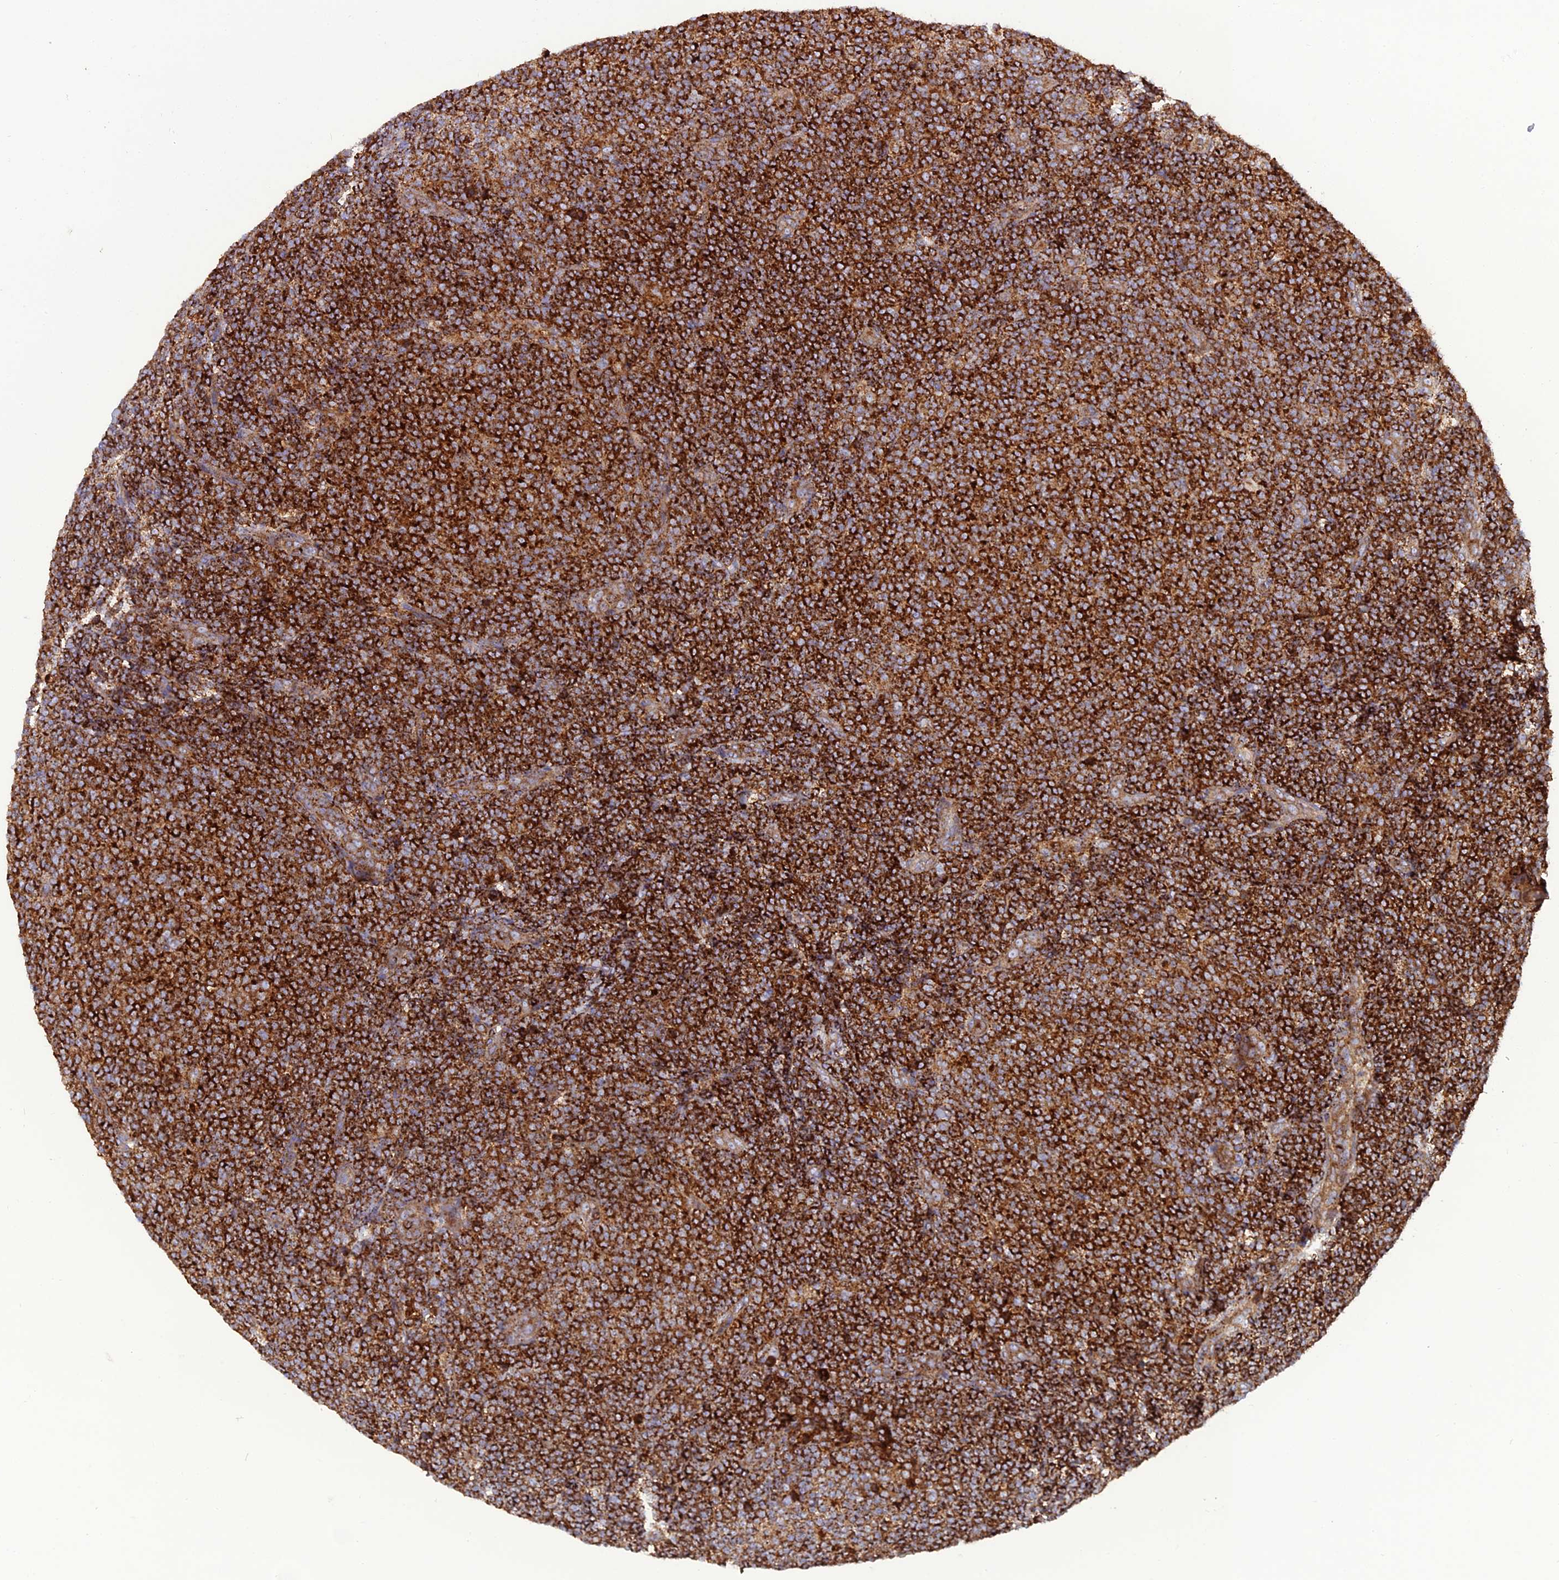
{"staining": {"intensity": "strong", "quantity": ">75%", "location": "cytoplasmic/membranous"}, "tissue": "lymphoma", "cell_type": "Tumor cells", "image_type": "cancer", "snomed": [{"axis": "morphology", "description": "Malignant lymphoma, non-Hodgkin's type, Low grade"}, {"axis": "topography", "description": "Lymph node"}], "caption": "DAB immunohistochemical staining of human lymphoma shows strong cytoplasmic/membranous protein positivity in approximately >75% of tumor cells.", "gene": "LNPEP", "patient": {"sex": "male", "age": 66}}